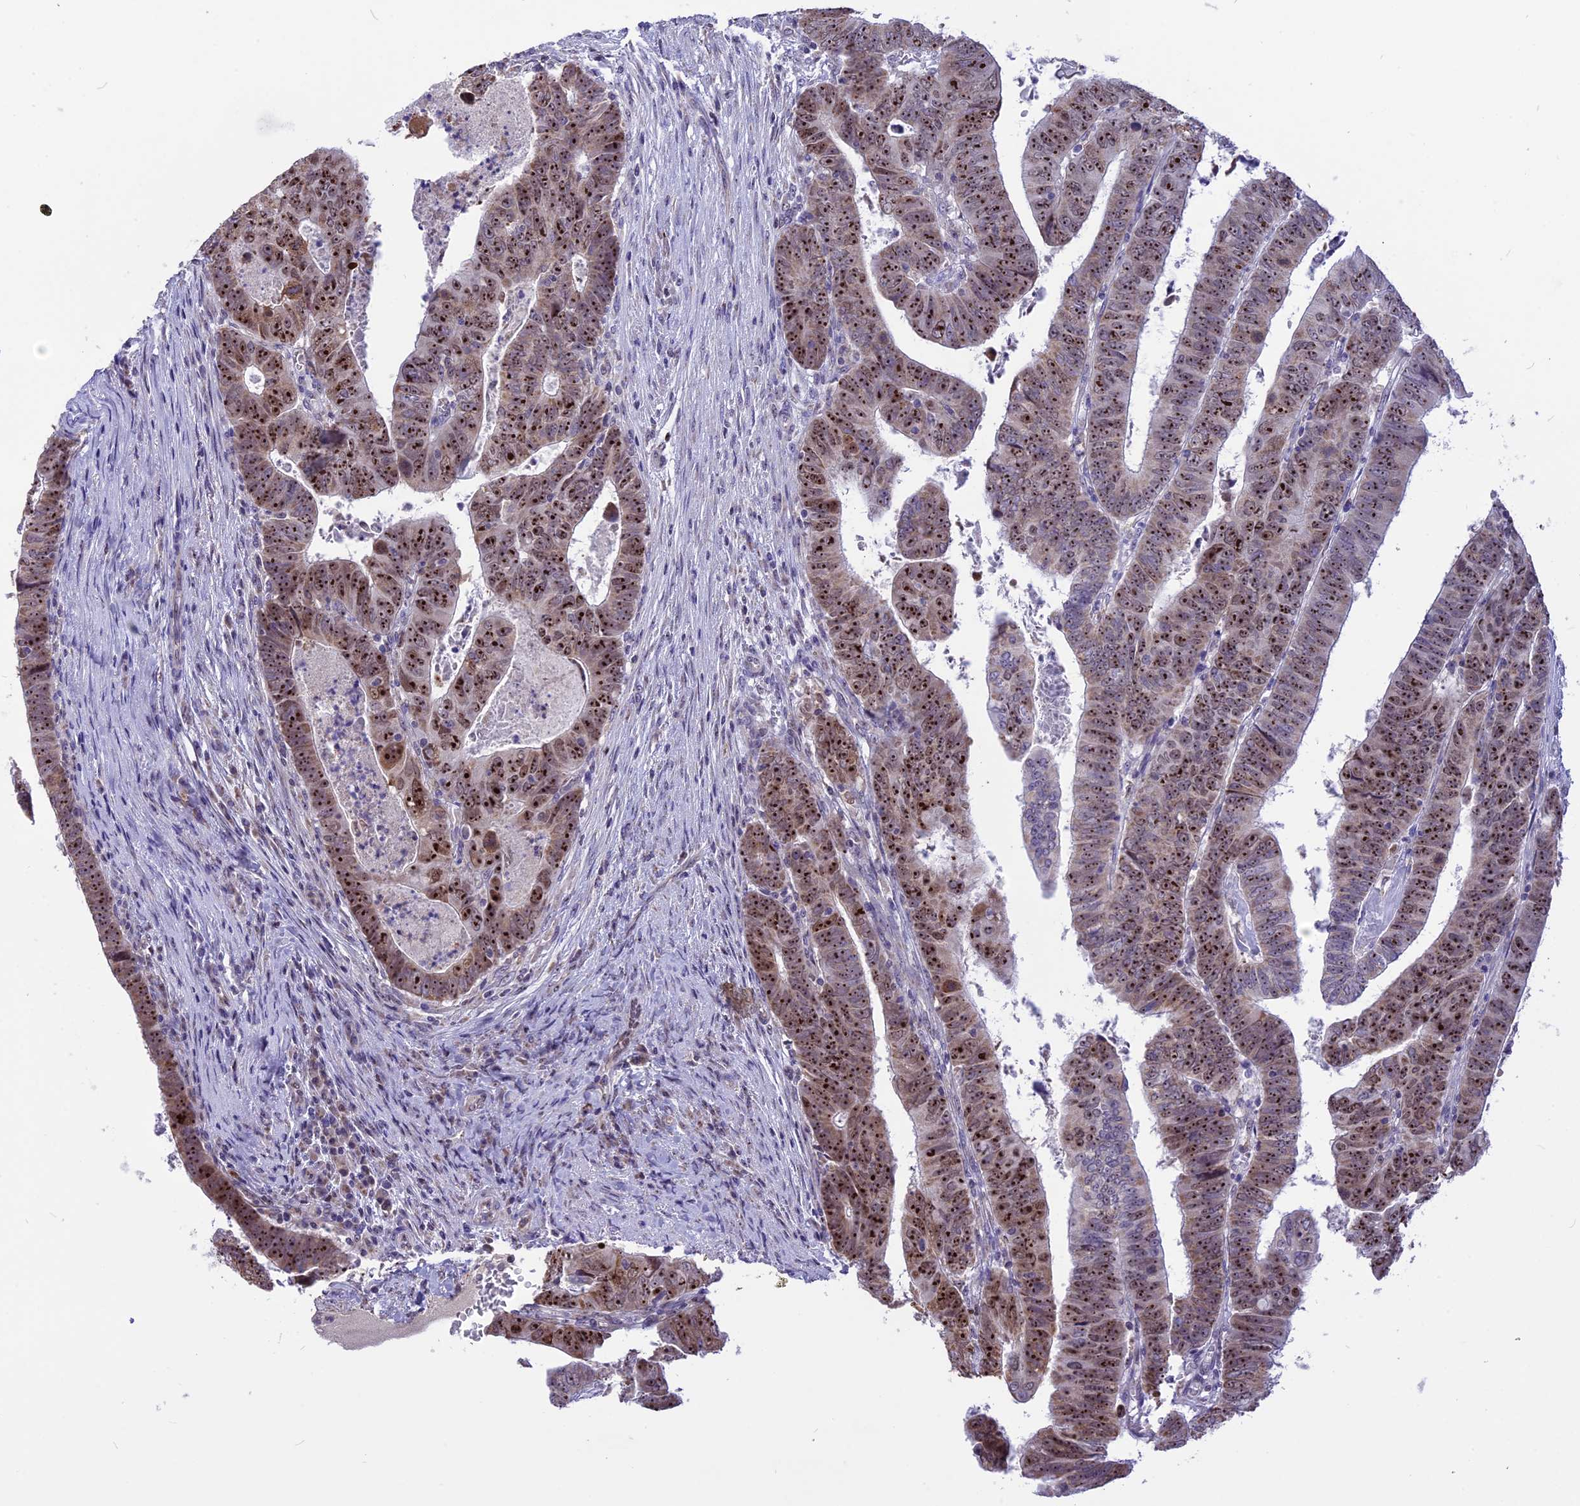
{"staining": {"intensity": "strong", "quantity": ">75%", "location": "nuclear"}, "tissue": "colorectal cancer", "cell_type": "Tumor cells", "image_type": "cancer", "snomed": [{"axis": "morphology", "description": "Normal tissue, NOS"}, {"axis": "morphology", "description": "Adenocarcinoma, NOS"}, {"axis": "topography", "description": "Rectum"}], "caption": "A high amount of strong nuclear positivity is identified in approximately >75% of tumor cells in colorectal cancer (adenocarcinoma) tissue.", "gene": "CMSS1", "patient": {"sex": "female", "age": 65}}